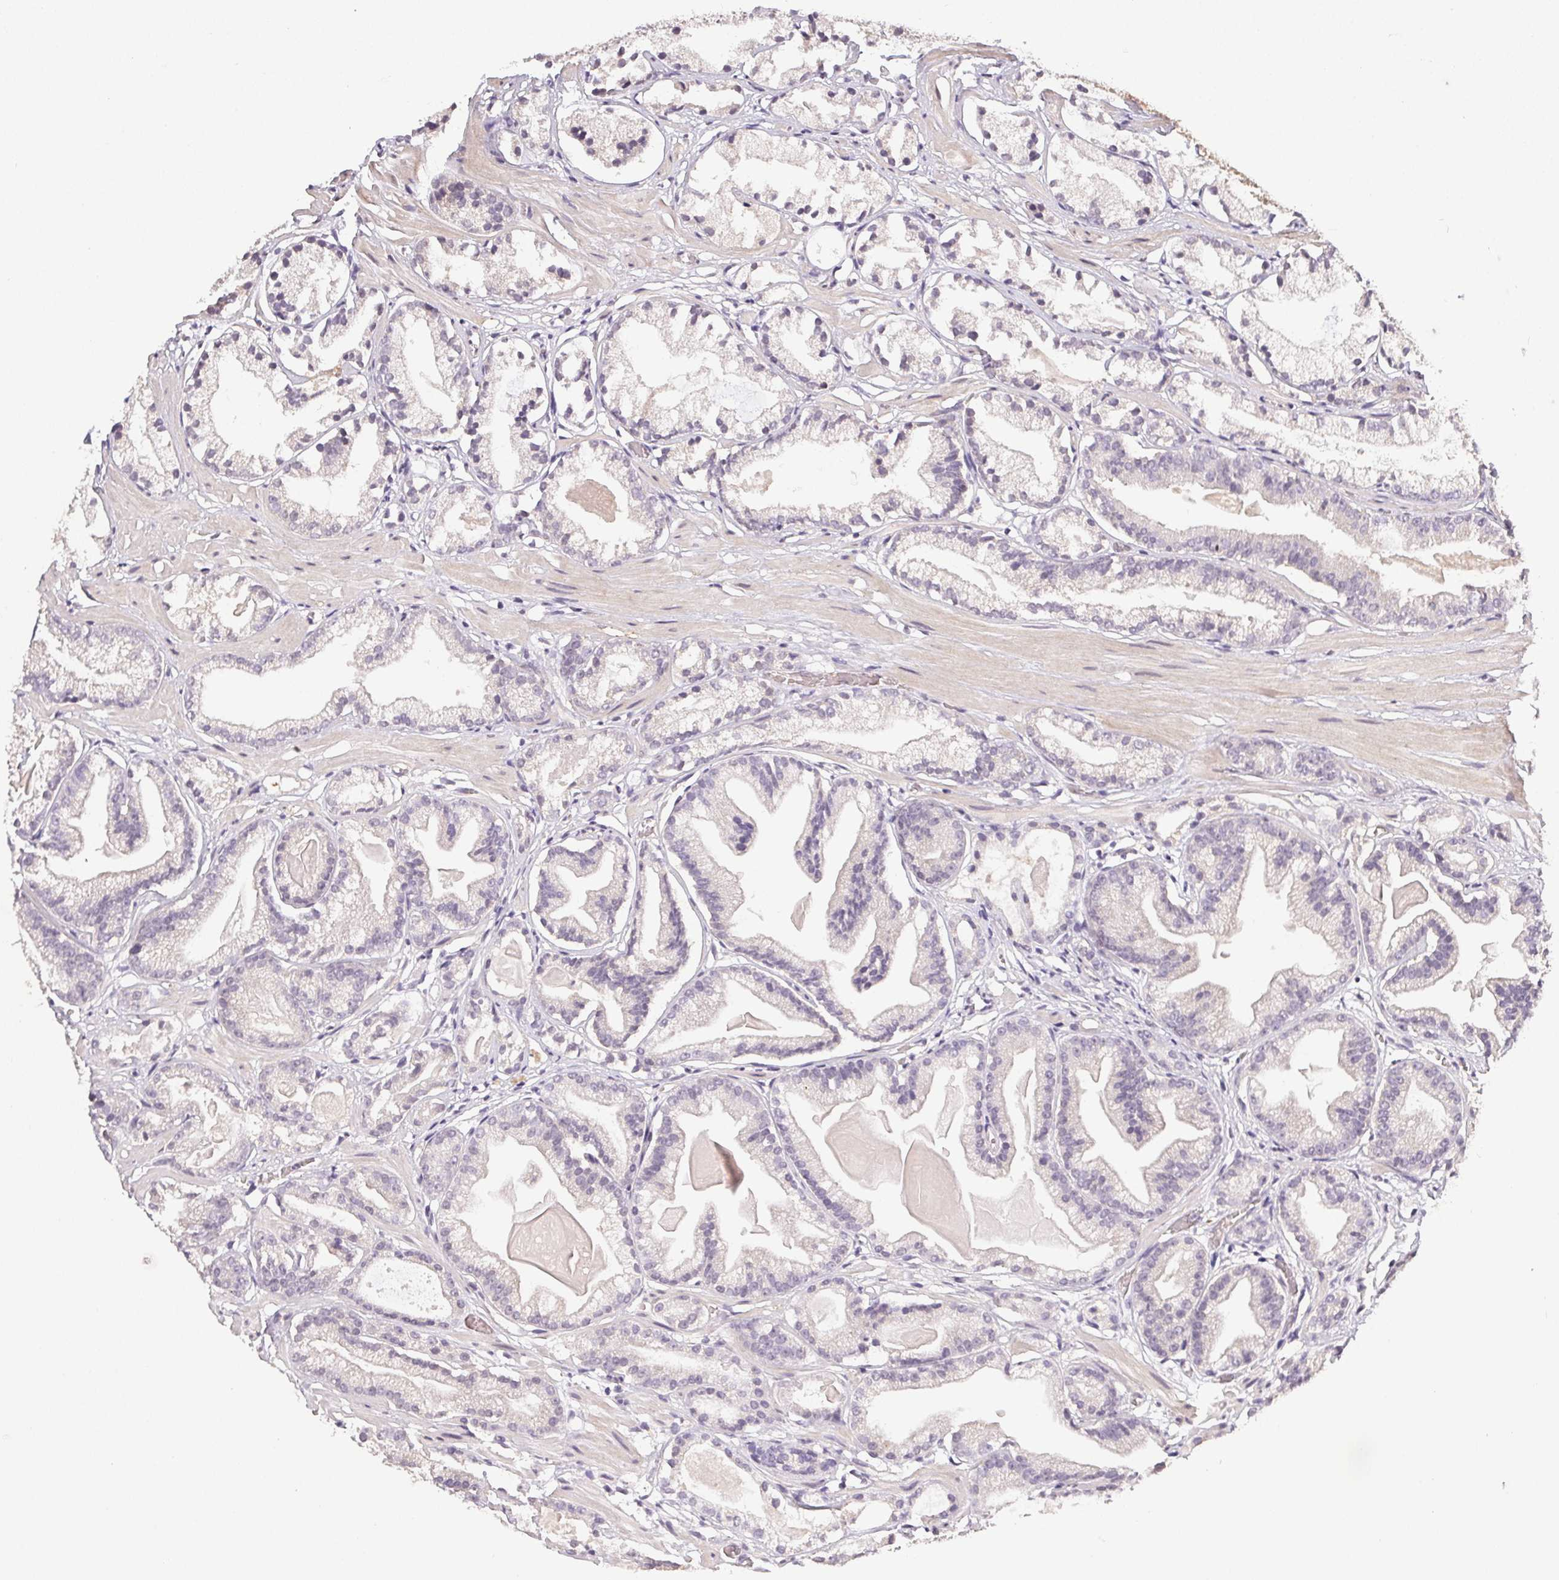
{"staining": {"intensity": "negative", "quantity": "none", "location": "none"}, "tissue": "prostate cancer", "cell_type": "Tumor cells", "image_type": "cancer", "snomed": [{"axis": "morphology", "description": "Adenocarcinoma, Low grade"}, {"axis": "topography", "description": "Prostate"}], "caption": "IHC of adenocarcinoma (low-grade) (prostate) demonstrates no positivity in tumor cells.", "gene": "PPP4R4", "patient": {"sex": "male", "age": 57}}